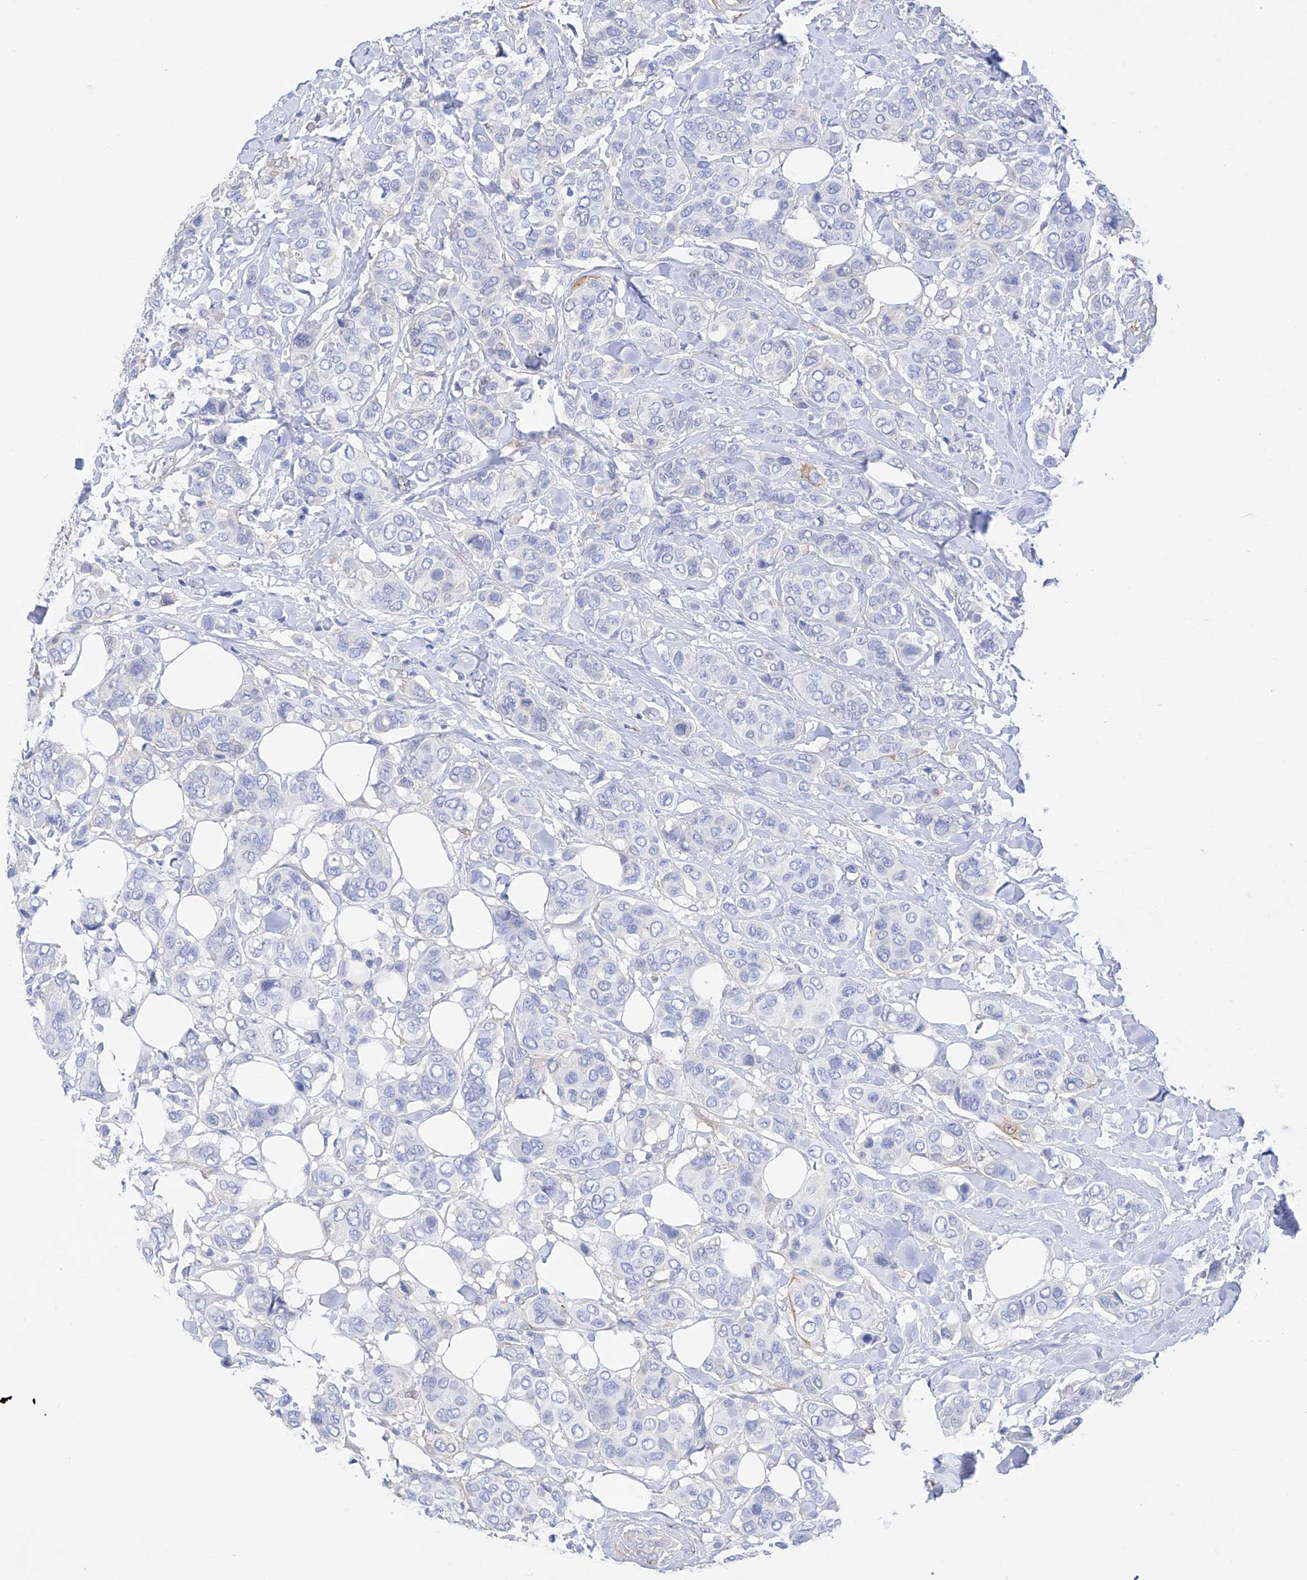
{"staining": {"intensity": "negative", "quantity": "none", "location": "none"}, "tissue": "breast cancer", "cell_type": "Tumor cells", "image_type": "cancer", "snomed": [{"axis": "morphology", "description": "Lobular carcinoma"}, {"axis": "topography", "description": "Breast"}], "caption": "Breast lobular carcinoma stained for a protein using immunohistochemistry (IHC) demonstrates no staining tumor cells.", "gene": "TRPC7", "patient": {"sex": "female", "age": 51}}